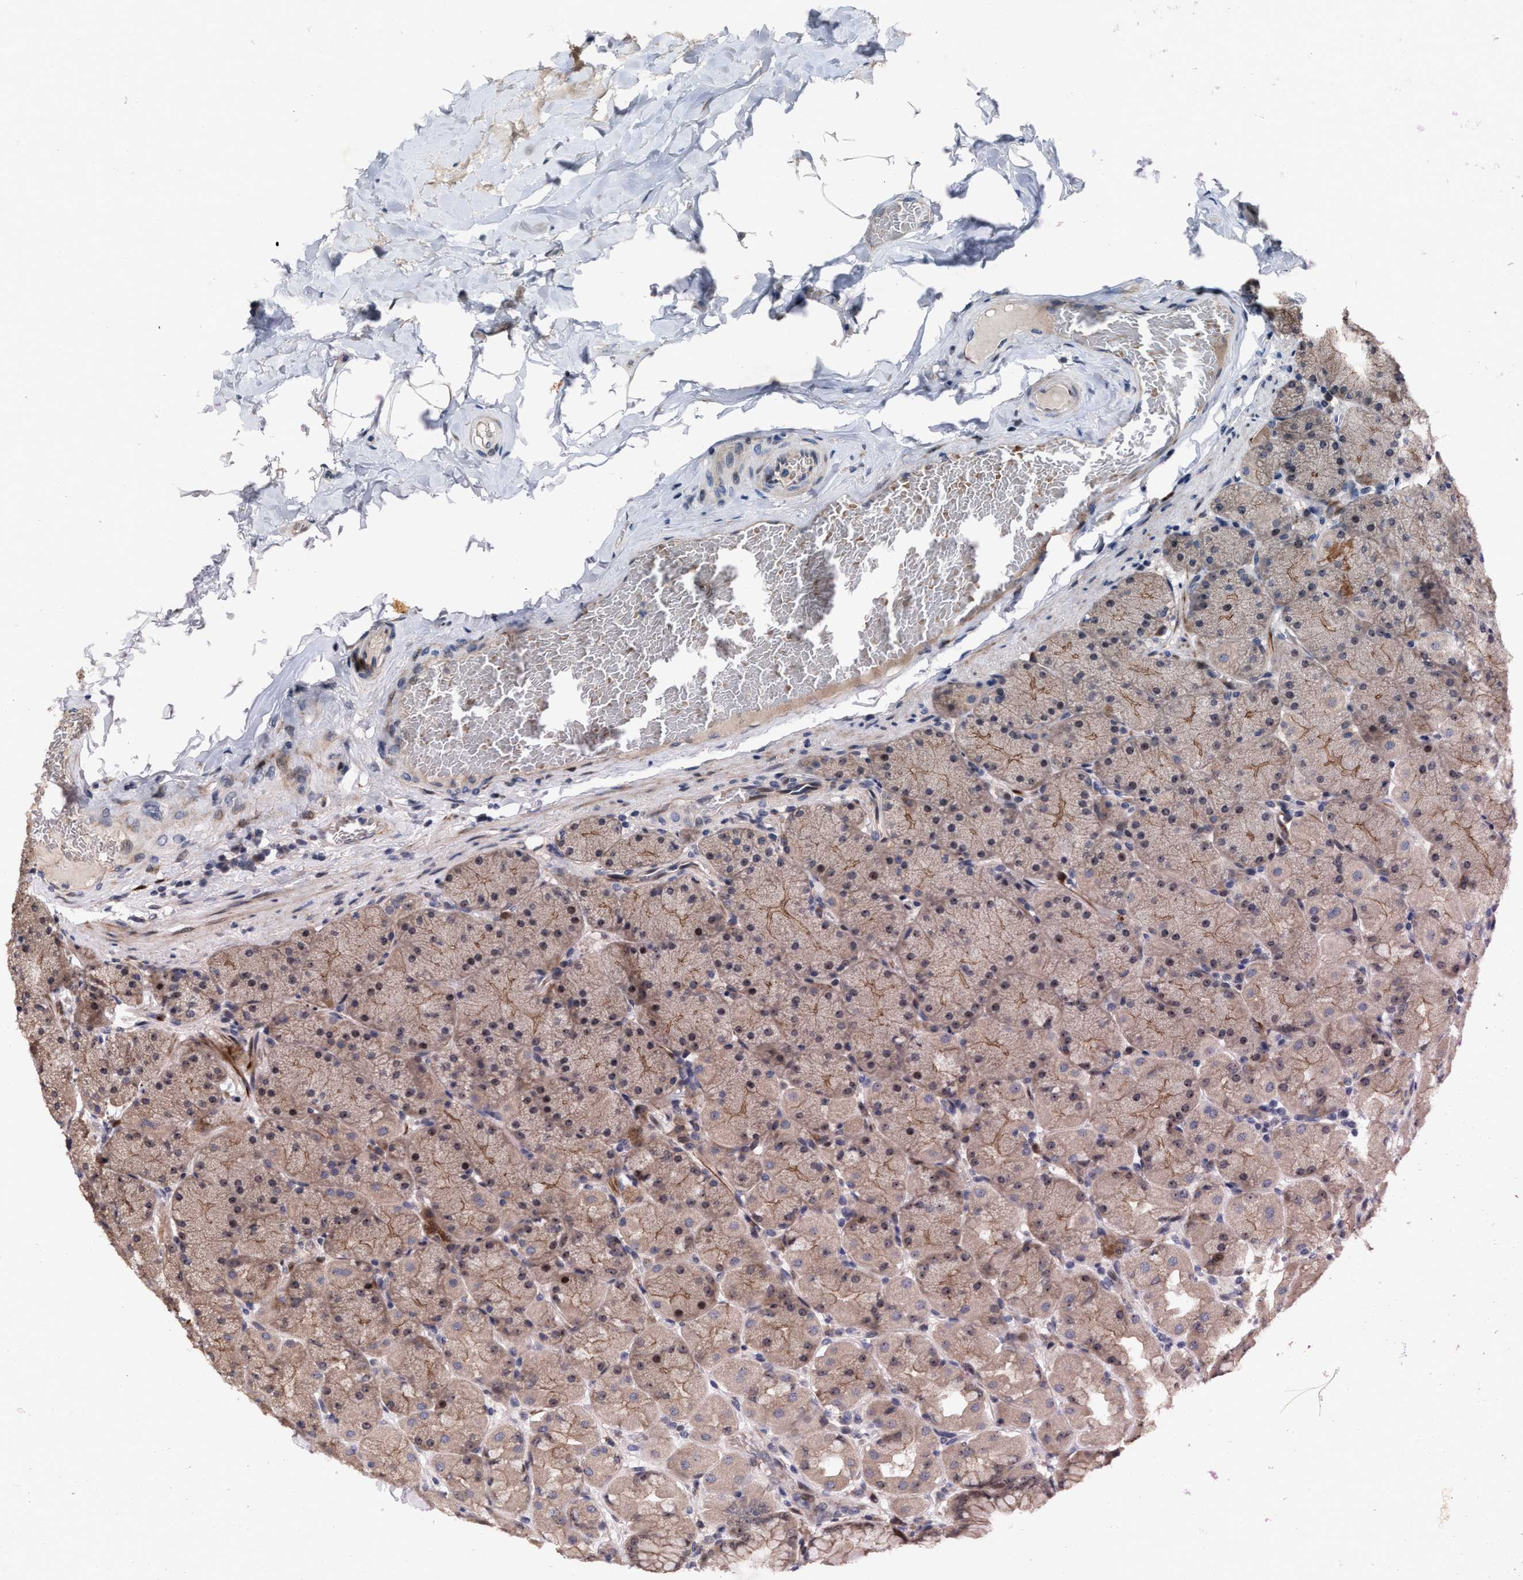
{"staining": {"intensity": "moderate", "quantity": "25%-75%", "location": "cytoplasmic/membranous,nuclear"}, "tissue": "stomach", "cell_type": "Glandular cells", "image_type": "normal", "snomed": [{"axis": "morphology", "description": "Normal tissue, NOS"}, {"axis": "topography", "description": "Stomach, upper"}], "caption": "Unremarkable stomach displays moderate cytoplasmic/membranous,nuclear expression in approximately 25%-75% of glandular cells.", "gene": "HAUS6", "patient": {"sex": "female", "age": 56}}